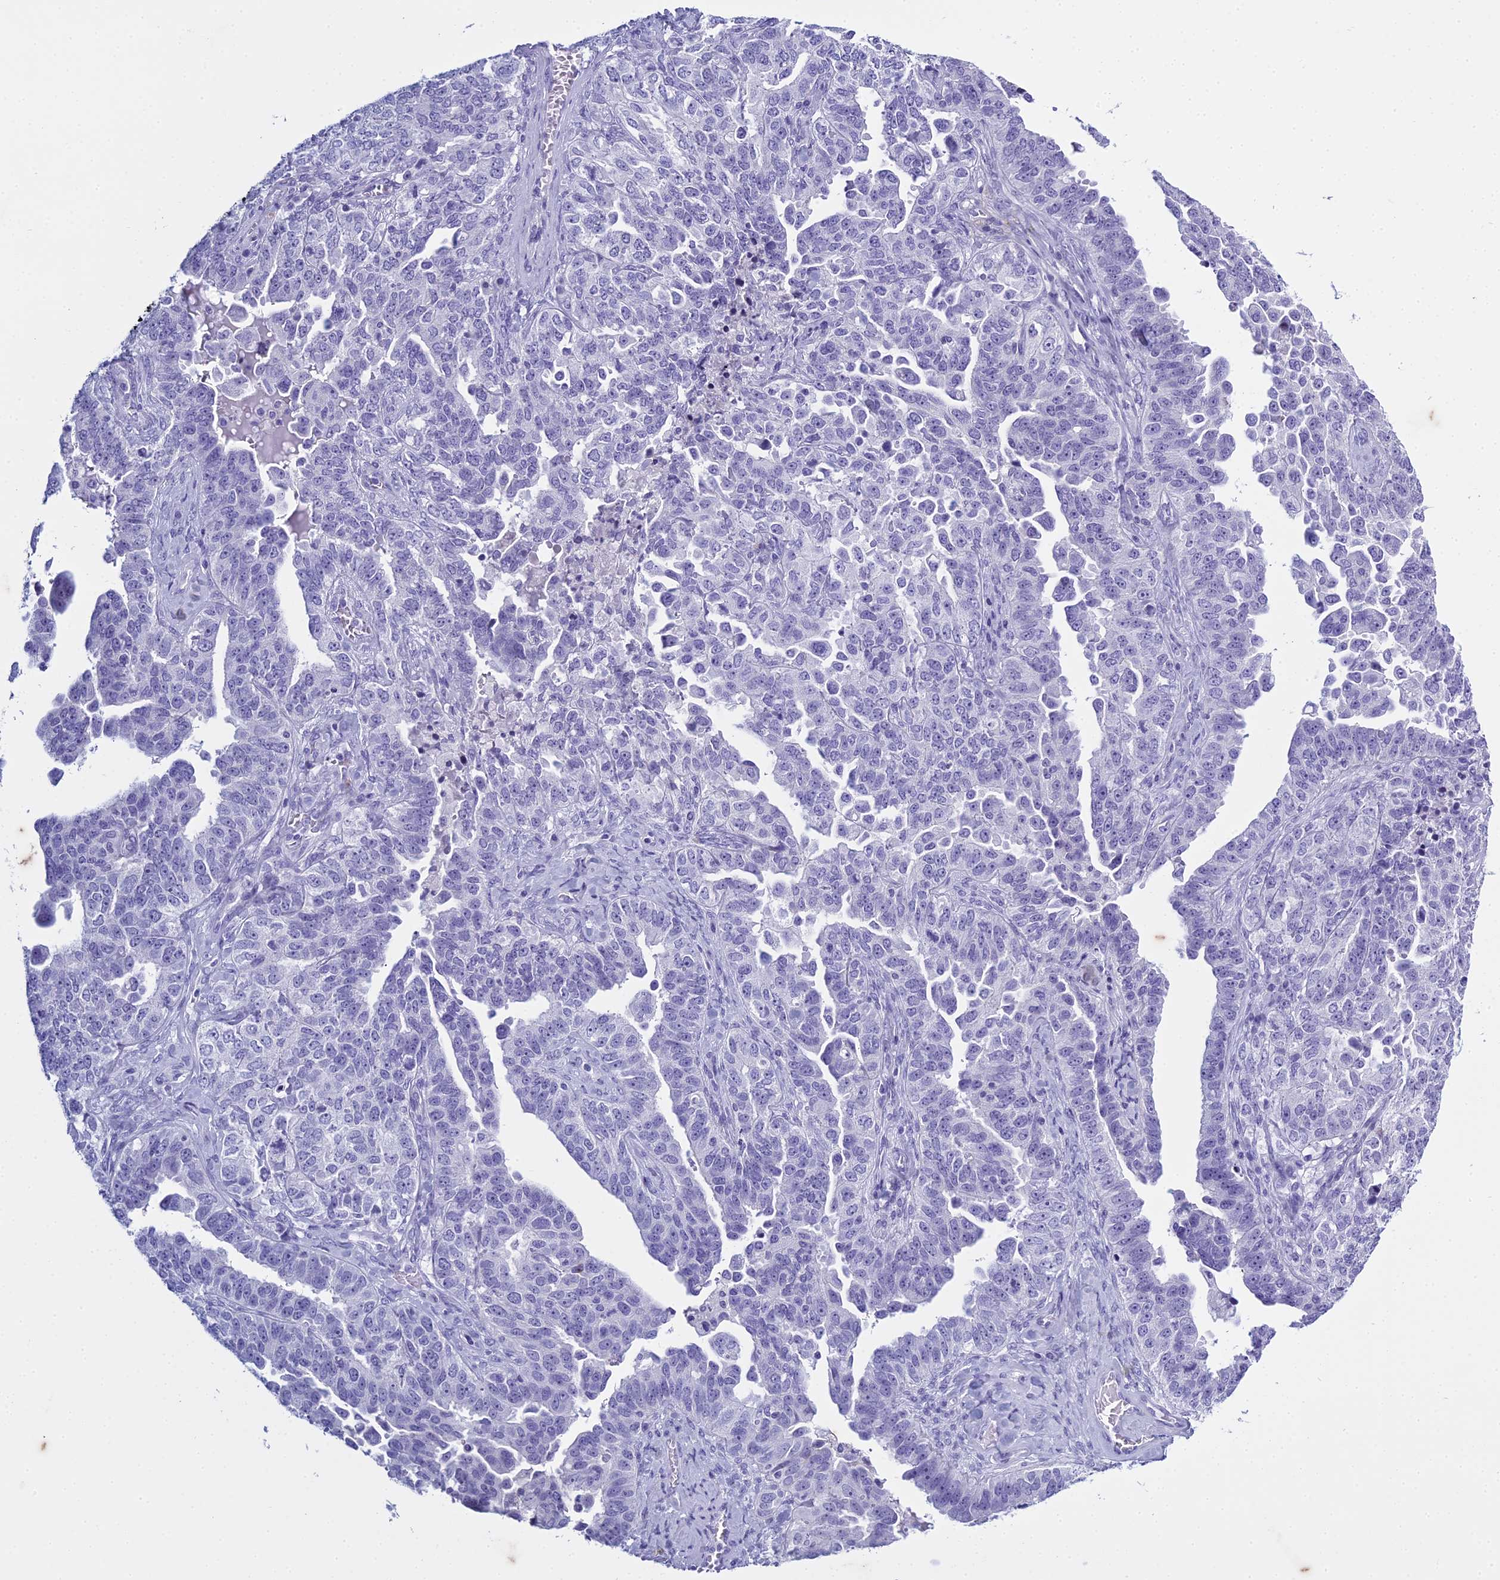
{"staining": {"intensity": "negative", "quantity": "none", "location": "none"}, "tissue": "ovarian cancer", "cell_type": "Tumor cells", "image_type": "cancer", "snomed": [{"axis": "morphology", "description": "Carcinoma, endometroid"}, {"axis": "topography", "description": "Ovary"}], "caption": "Immunohistochemistry of ovarian endometroid carcinoma reveals no positivity in tumor cells. (Stains: DAB immunohistochemistry with hematoxylin counter stain, Microscopy: brightfield microscopy at high magnification).", "gene": "HMGB4", "patient": {"sex": "female", "age": 62}}